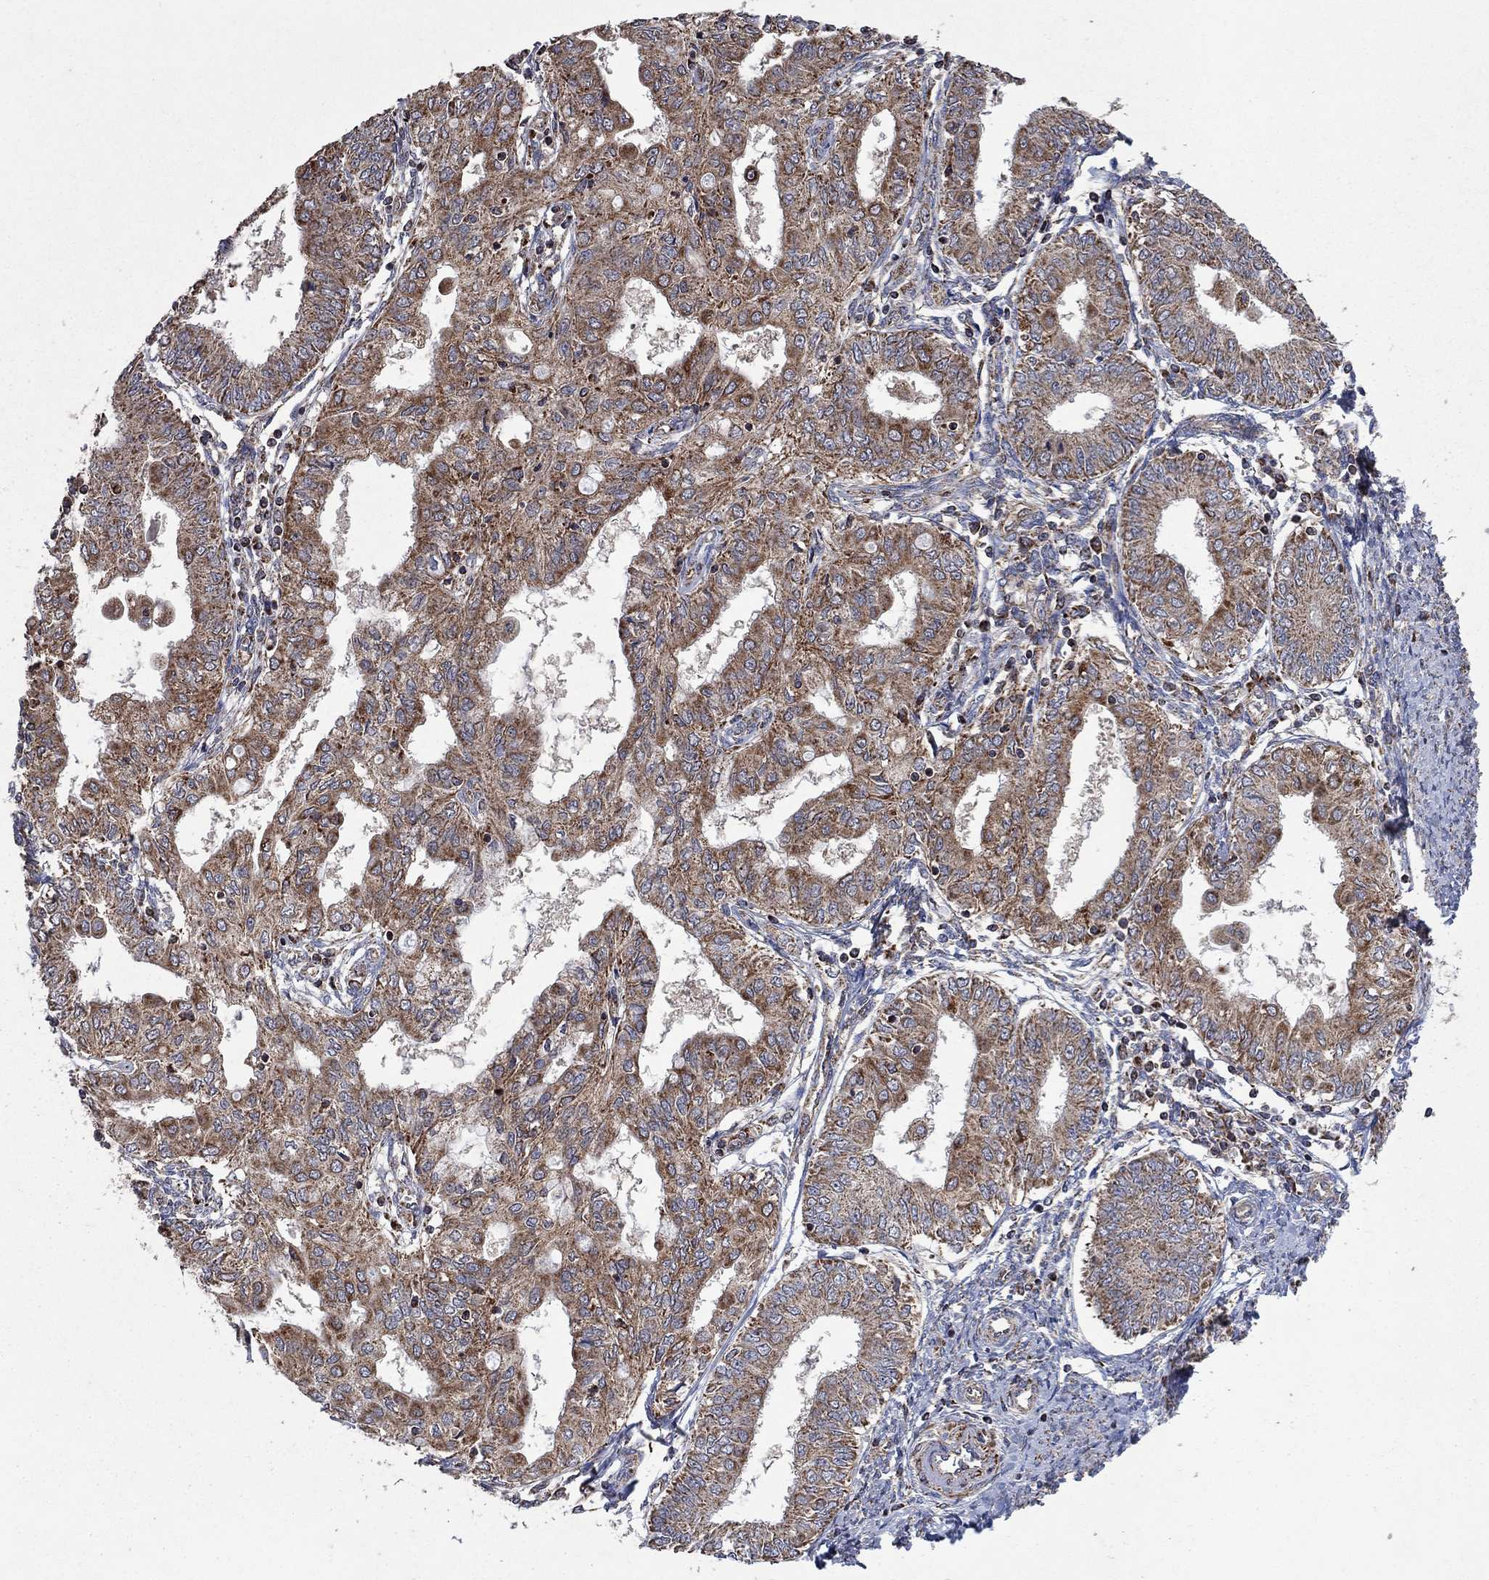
{"staining": {"intensity": "moderate", "quantity": "25%-75%", "location": "cytoplasmic/membranous"}, "tissue": "endometrial cancer", "cell_type": "Tumor cells", "image_type": "cancer", "snomed": [{"axis": "morphology", "description": "Adenocarcinoma, NOS"}, {"axis": "topography", "description": "Endometrium"}], "caption": "The histopathology image shows immunohistochemical staining of endometrial adenocarcinoma. There is moderate cytoplasmic/membranous expression is seen in approximately 25%-75% of tumor cells. The staining is performed using DAB brown chromogen to label protein expression. The nuclei are counter-stained blue using hematoxylin.", "gene": "DPH1", "patient": {"sex": "female", "age": 68}}